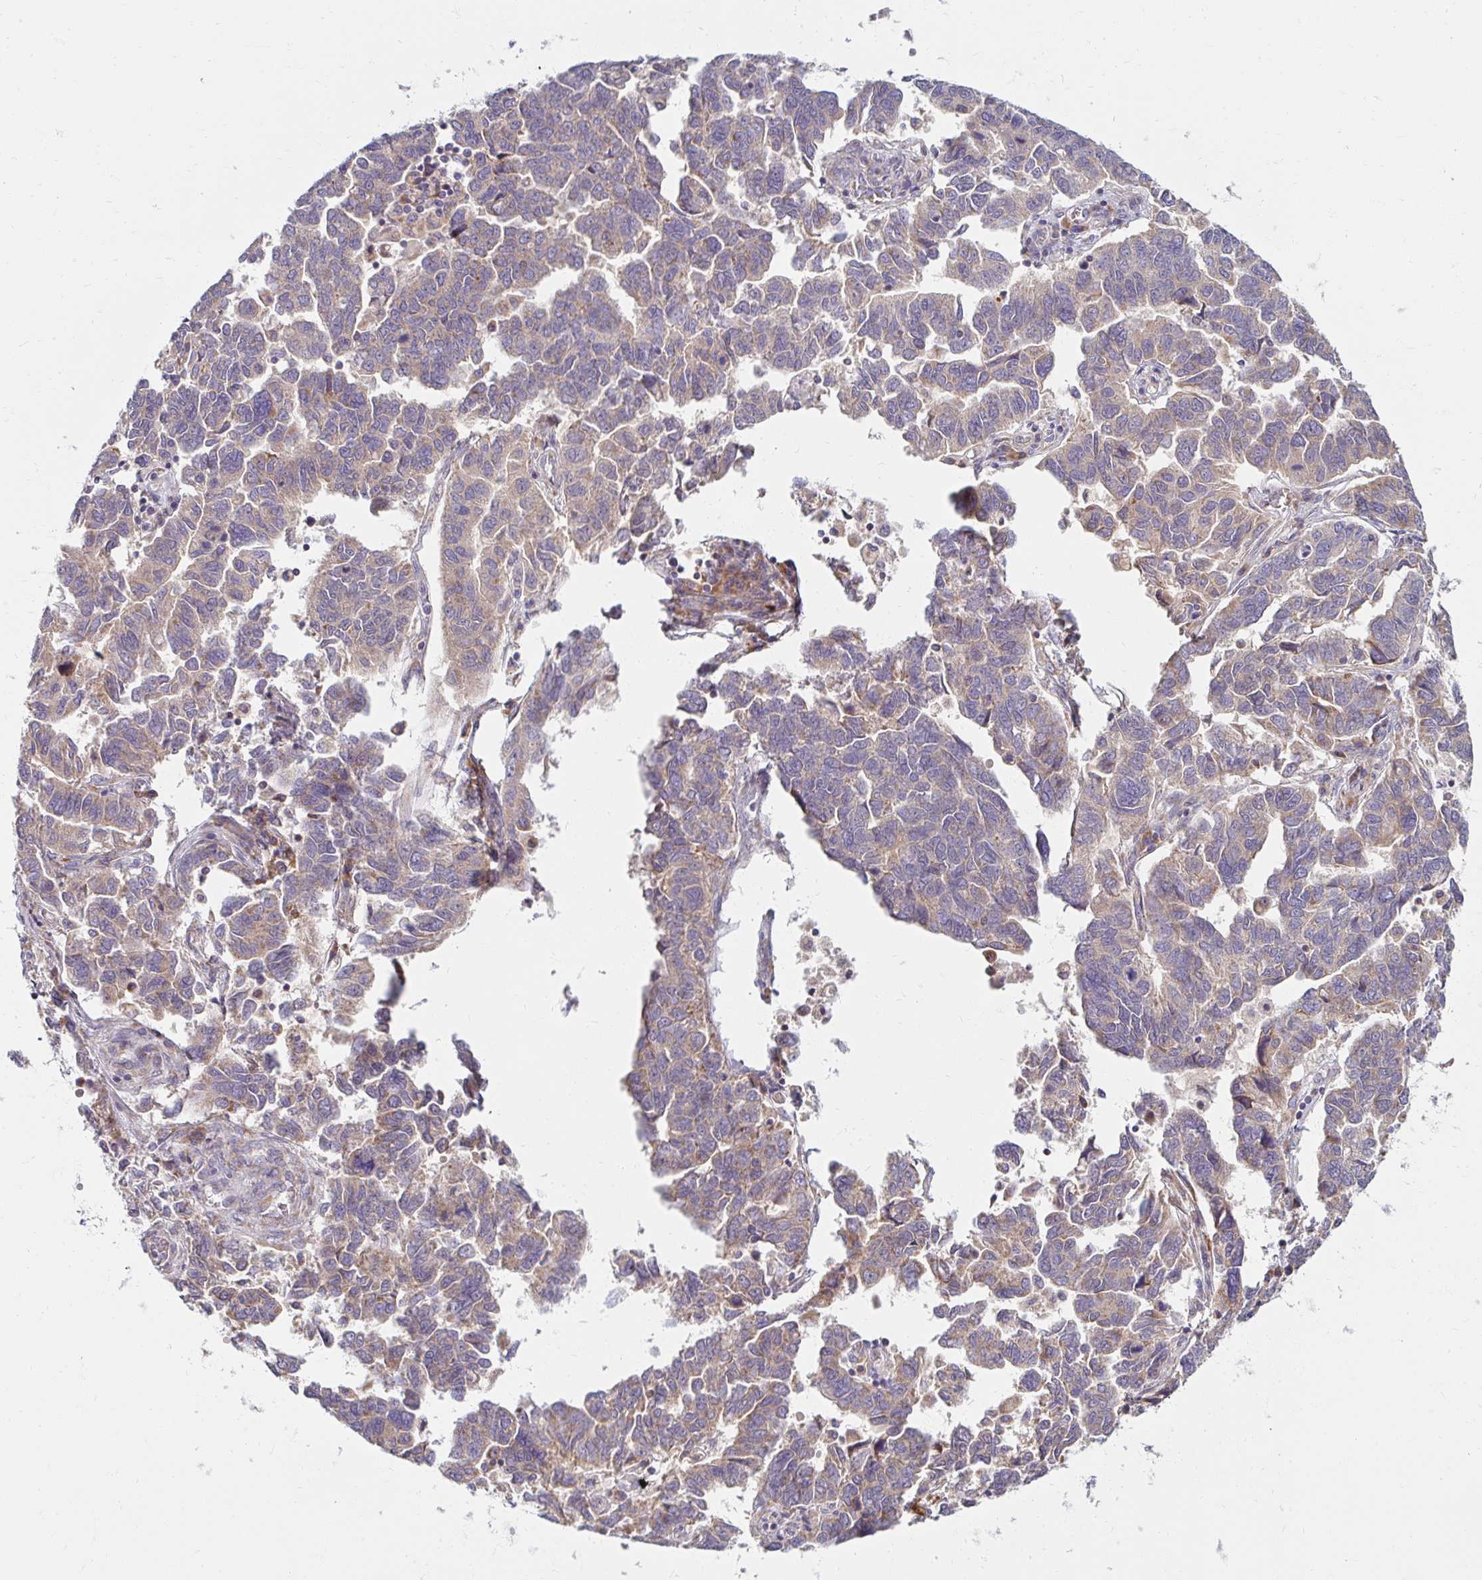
{"staining": {"intensity": "weak", "quantity": "25%-75%", "location": "cytoplasmic/membranous"}, "tissue": "ovarian cancer", "cell_type": "Tumor cells", "image_type": "cancer", "snomed": [{"axis": "morphology", "description": "Cystadenocarcinoma, serous, NOS"}, {"axis": "topography", "description": "Ovary"}], "caption": "Immunohistochemistry photomicrograph of ovarian serous cystadenocarcinoma stained for a protein (brown), which demonstrates low levels of weak cytoplasmic/membranous expression in about 25%-75% of tumor cells.", "gene": "SKP2", "patient": {"sex": "female", "age": 64}}